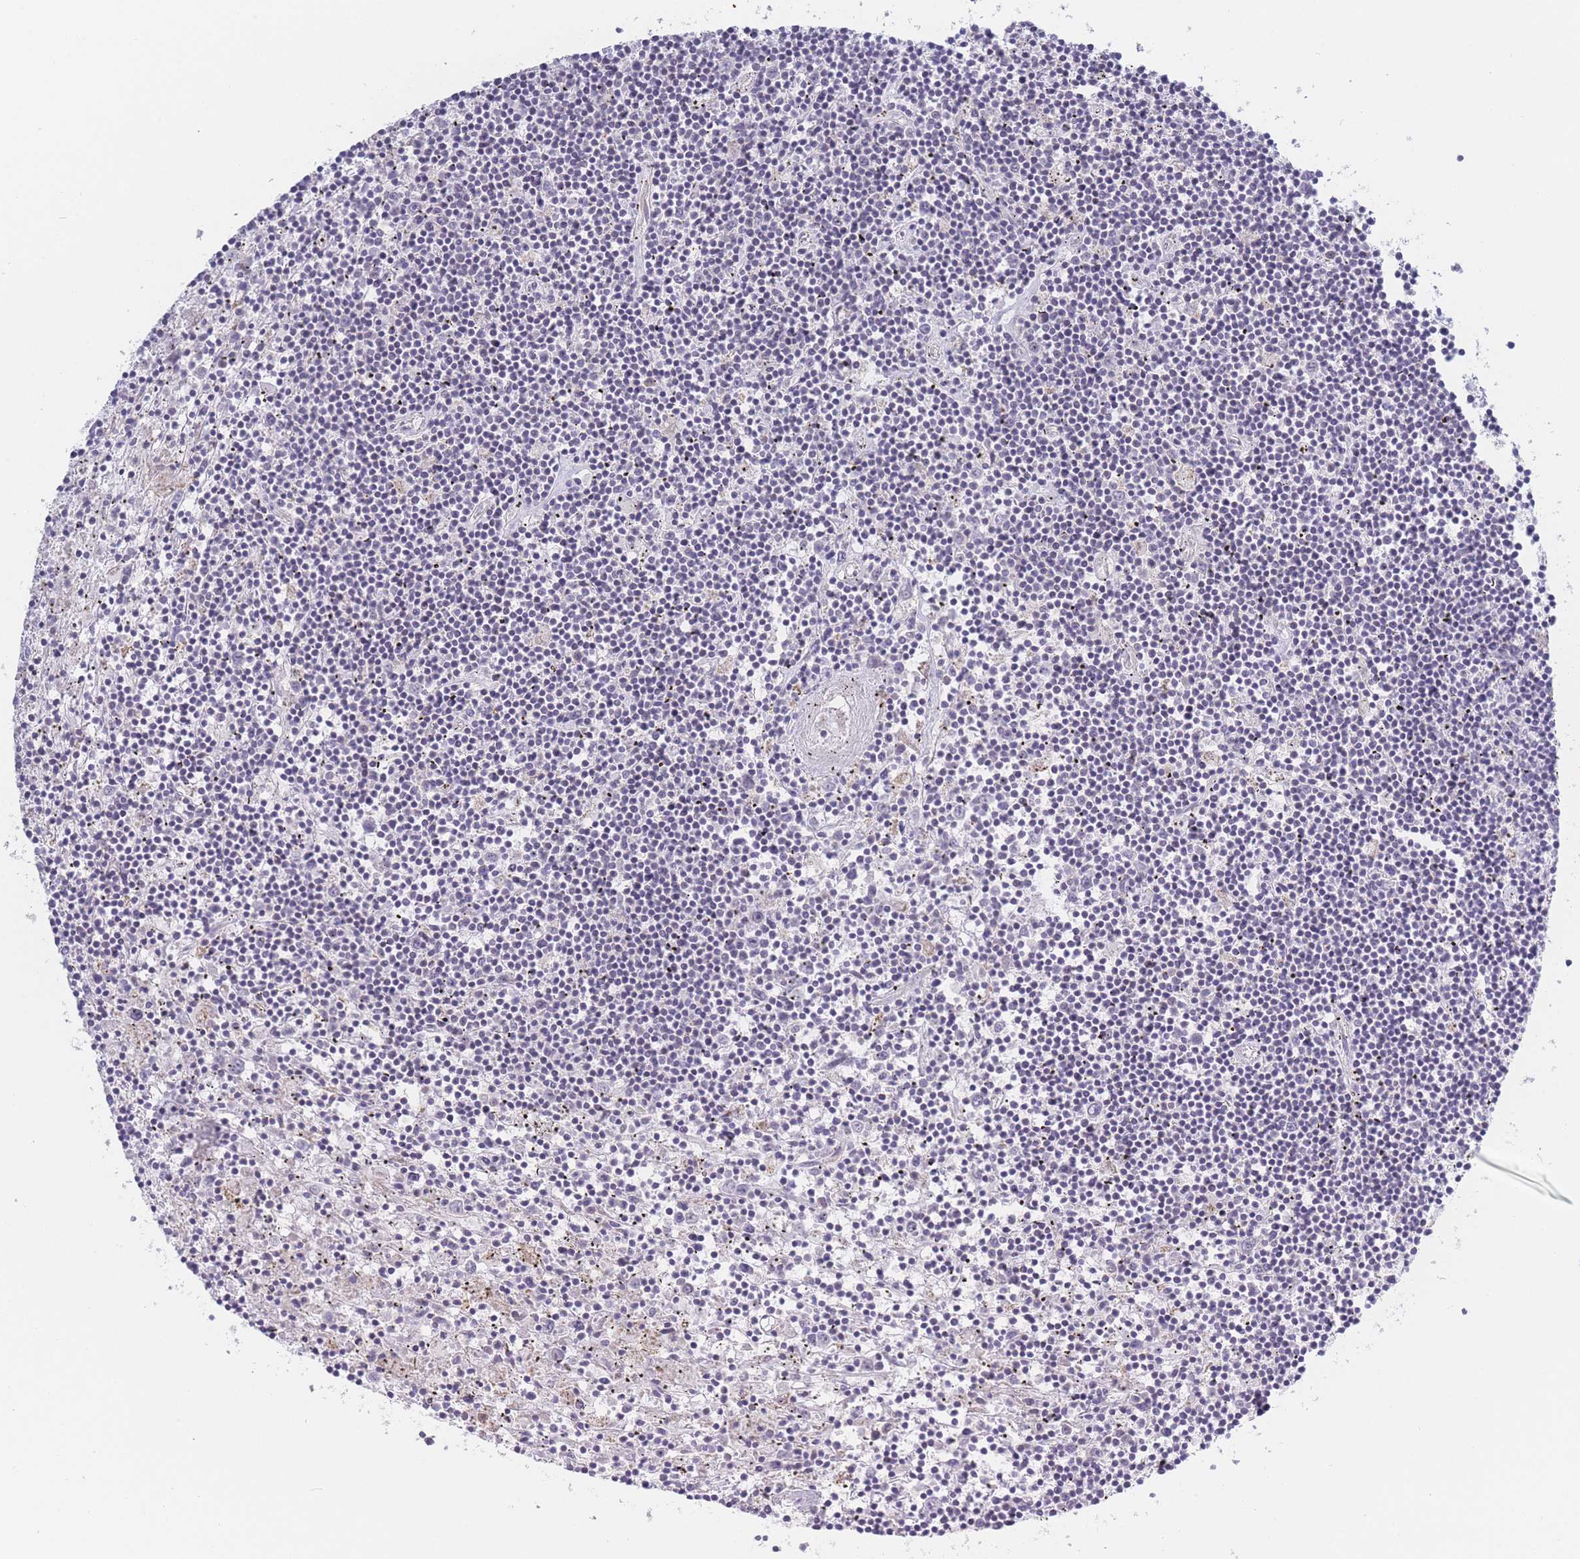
{"staining": {"intensity": "negative", "quantity": "none", "location": "none"}, "tissue": "lymphoma", "cell_type": "Tumor cells", "image_type": "cancer", "snomed": [{"axis": "morphology", "description": "Malignant lymphoma, non-Hodgkin's type, Low grade"}, {"axis": "topography", "description": "Spleen"}], "caption": "Human malignant lymphoma, non-Hodgkin's type (low-grade) stained for a protein using immunohistochemistry displays no staining in tumor cells.", "gene": "FAM227B", "patient": {"sex": "male", "age": 76}}